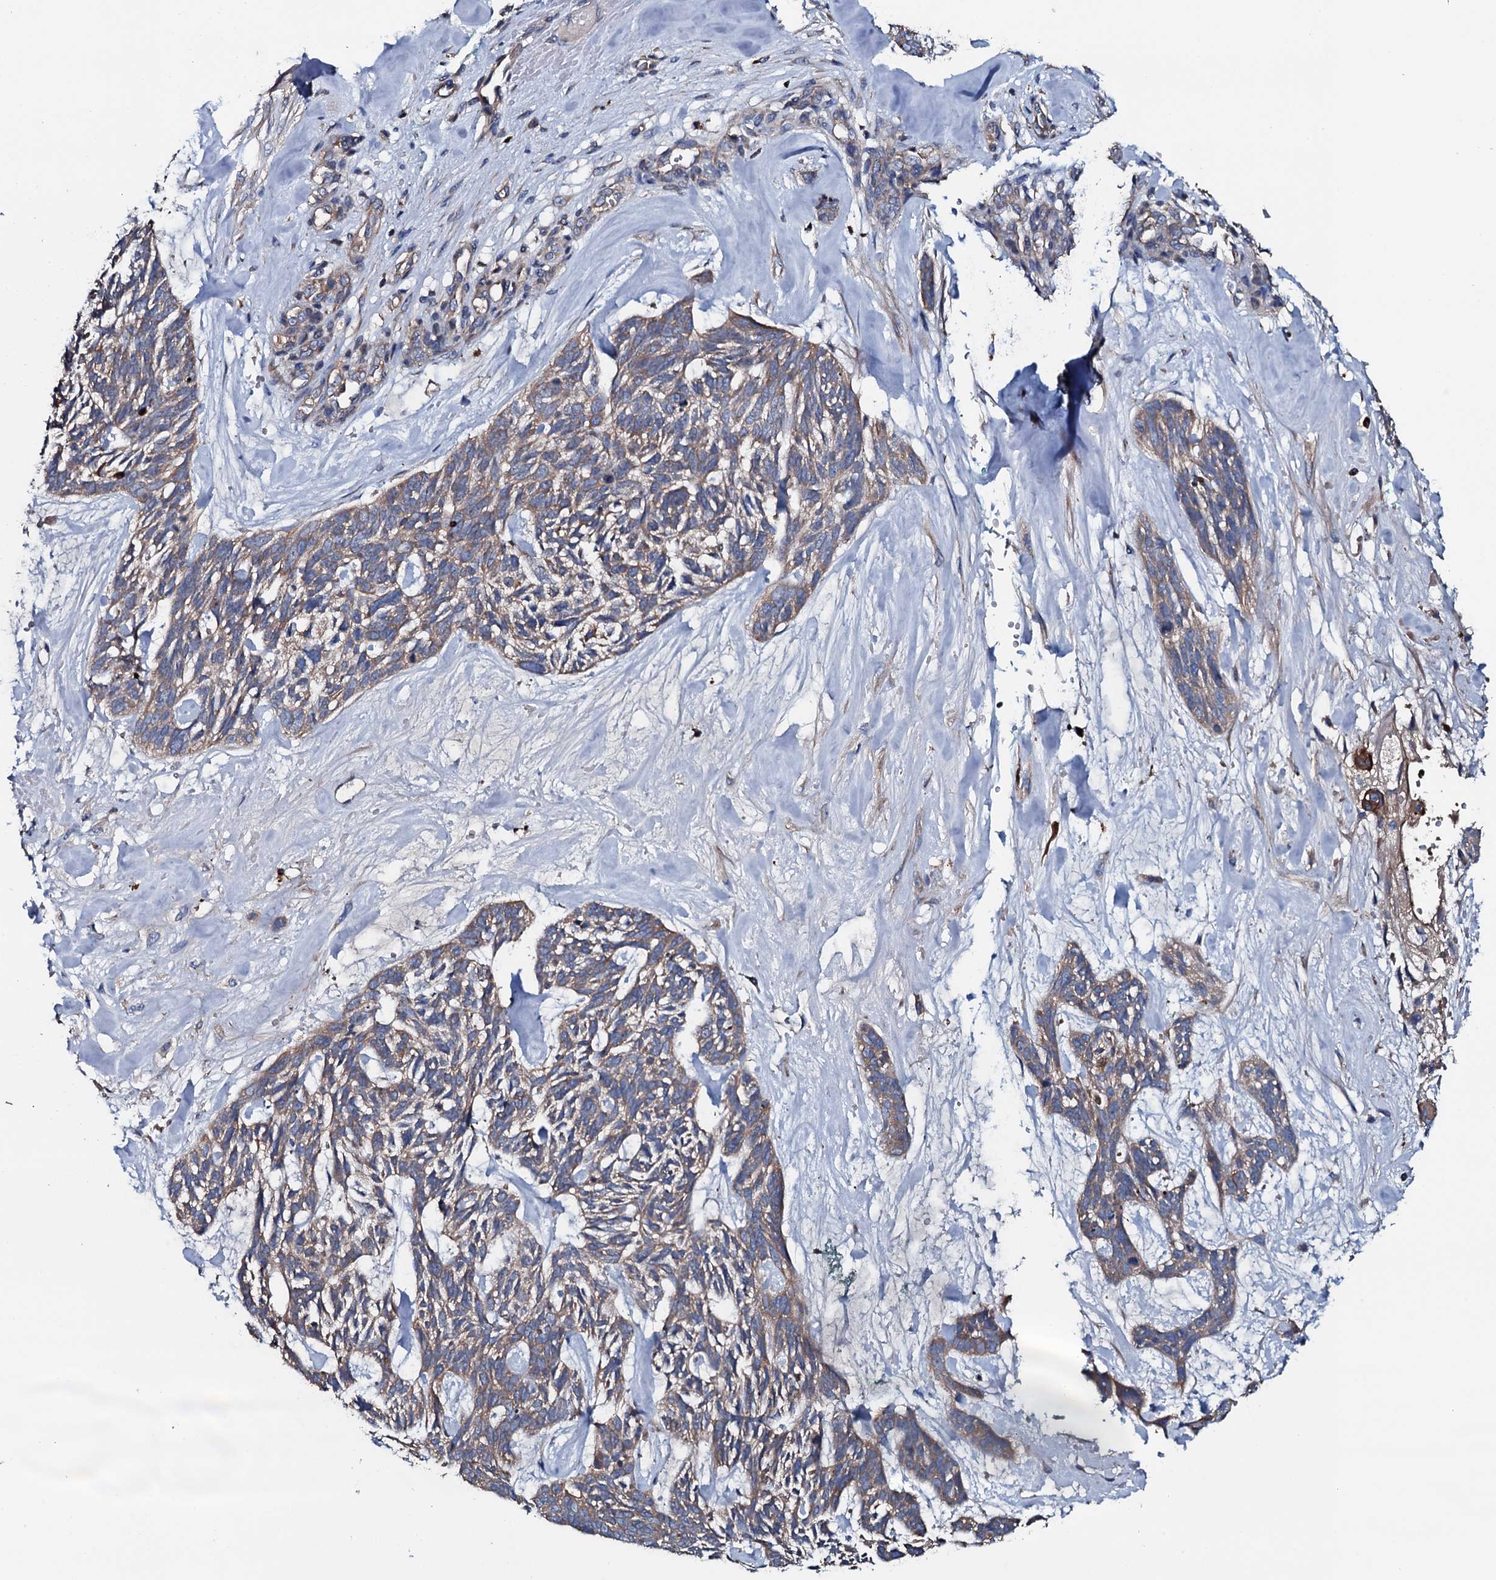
{"staining": {"intensity": "weak", "quantity": "25%-75%", "location": "cytoplasmic/membranous"}, "tissue": "skin cancer", "cell_type": "Tumor cells", "image_type": "cancer", "snomed": [{"axis": "morphology", "description": "Basal cell carcinoma"}, {"axis": "topography", "description": "Skin"}], "caption": "Basal cell carcinoma (skin) stained for a protein (brown) demonstrates weak cytoplasmic/membranous positive staining in approximately 25%-75% of tumor cells.", "gene": "NEK1", "patient": {"sex": "male", "age": 88}}